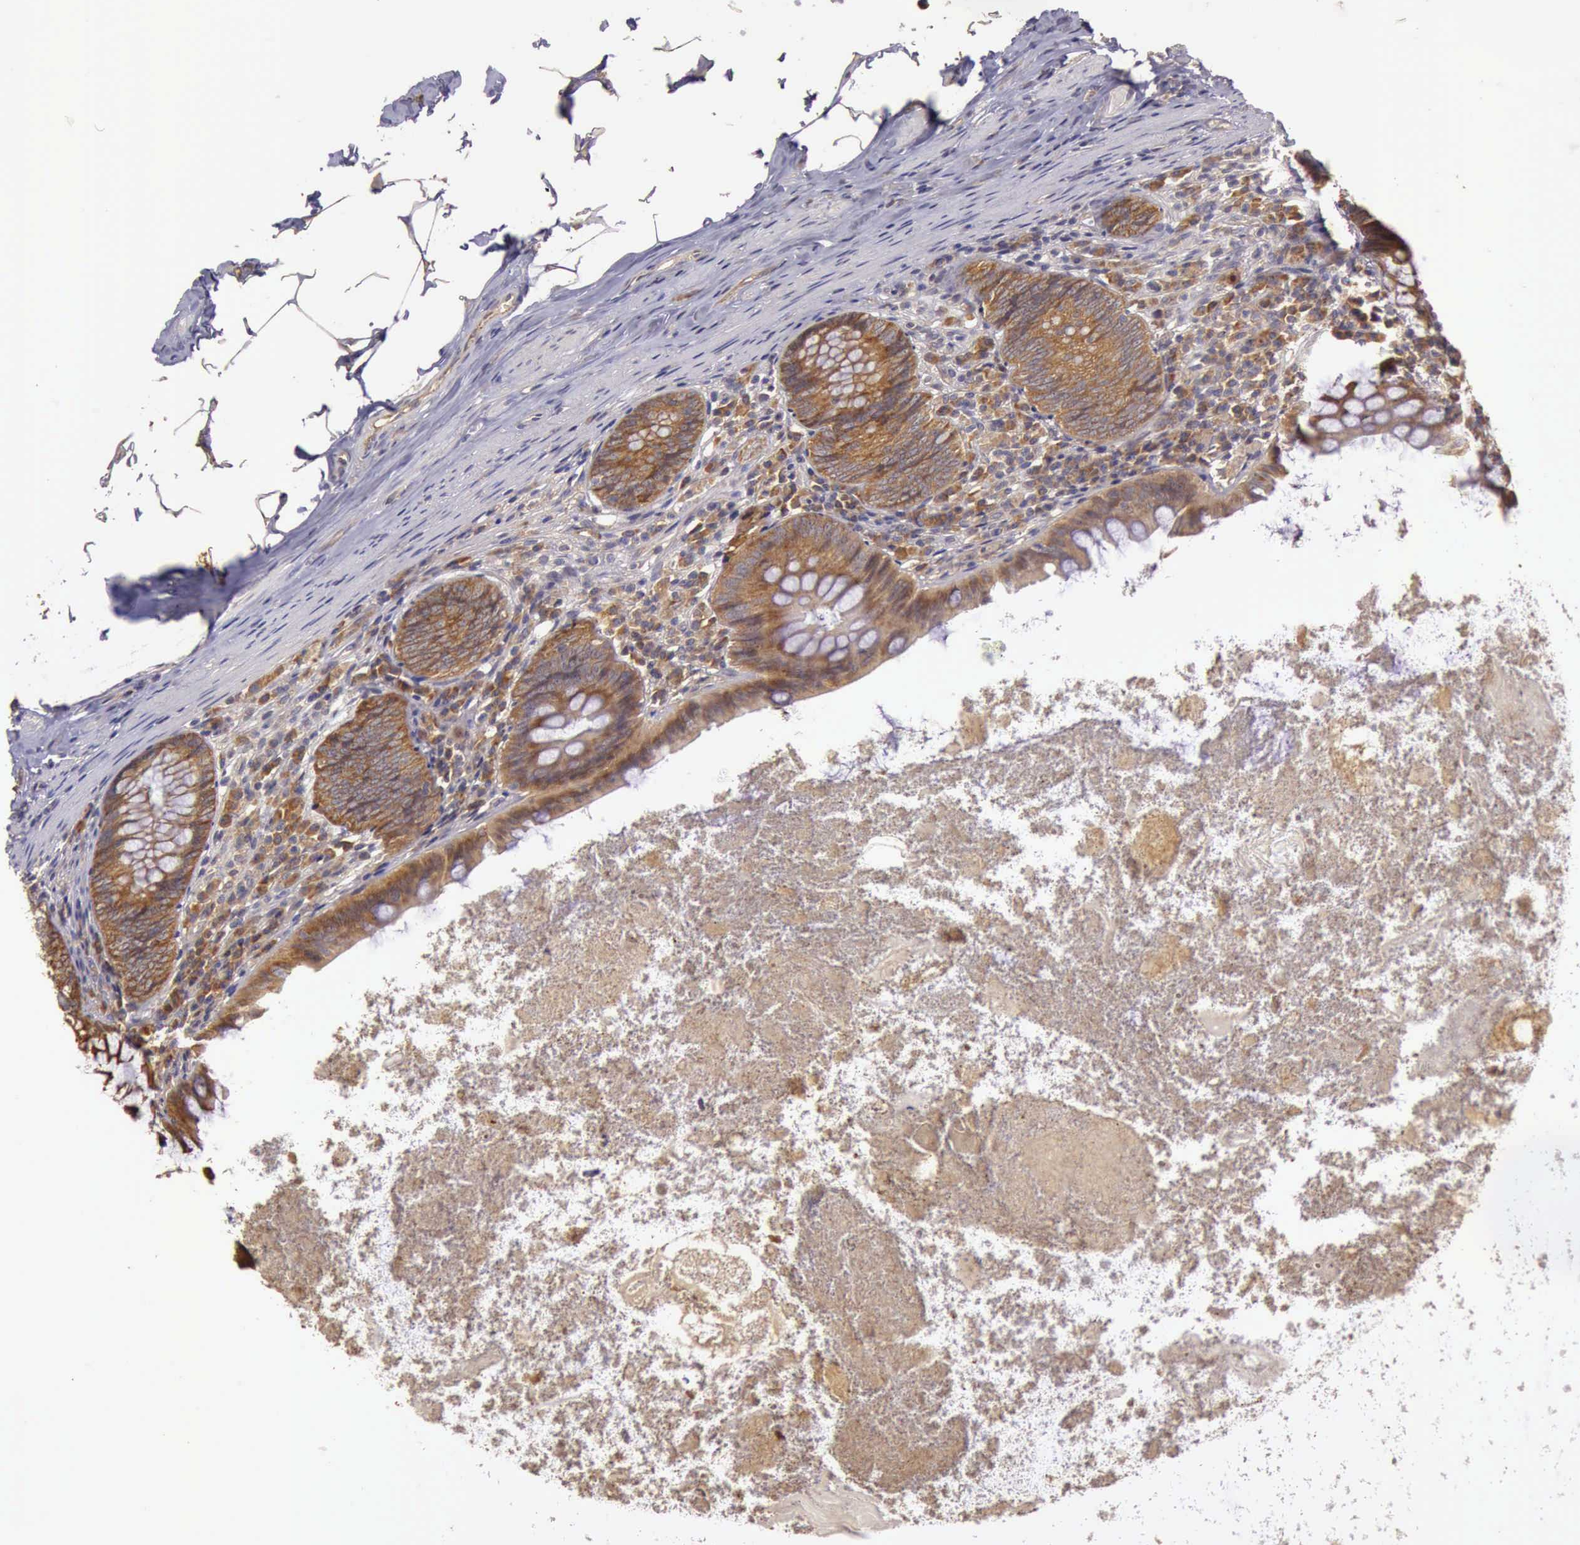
{"staining": {"intensity": "strong", "quantity": ">75%", "location": "cytoplasmic/membranous"}, "tissue": "appendix", "cell_type": "Glandular cells", "image_type": "normal", "snomed": [{"axis": "morphology", "description": "Normal tissue, NOS"}, {"axis": "topography", "description": "Appendix"}], "caption": "Protein staining of normal appendix demonstrates strong cytoplasmic/membranous positivity in about >75% of glandular cells.", "gene": "EIF5", "patient": {"sex": "female", "age": 82}}